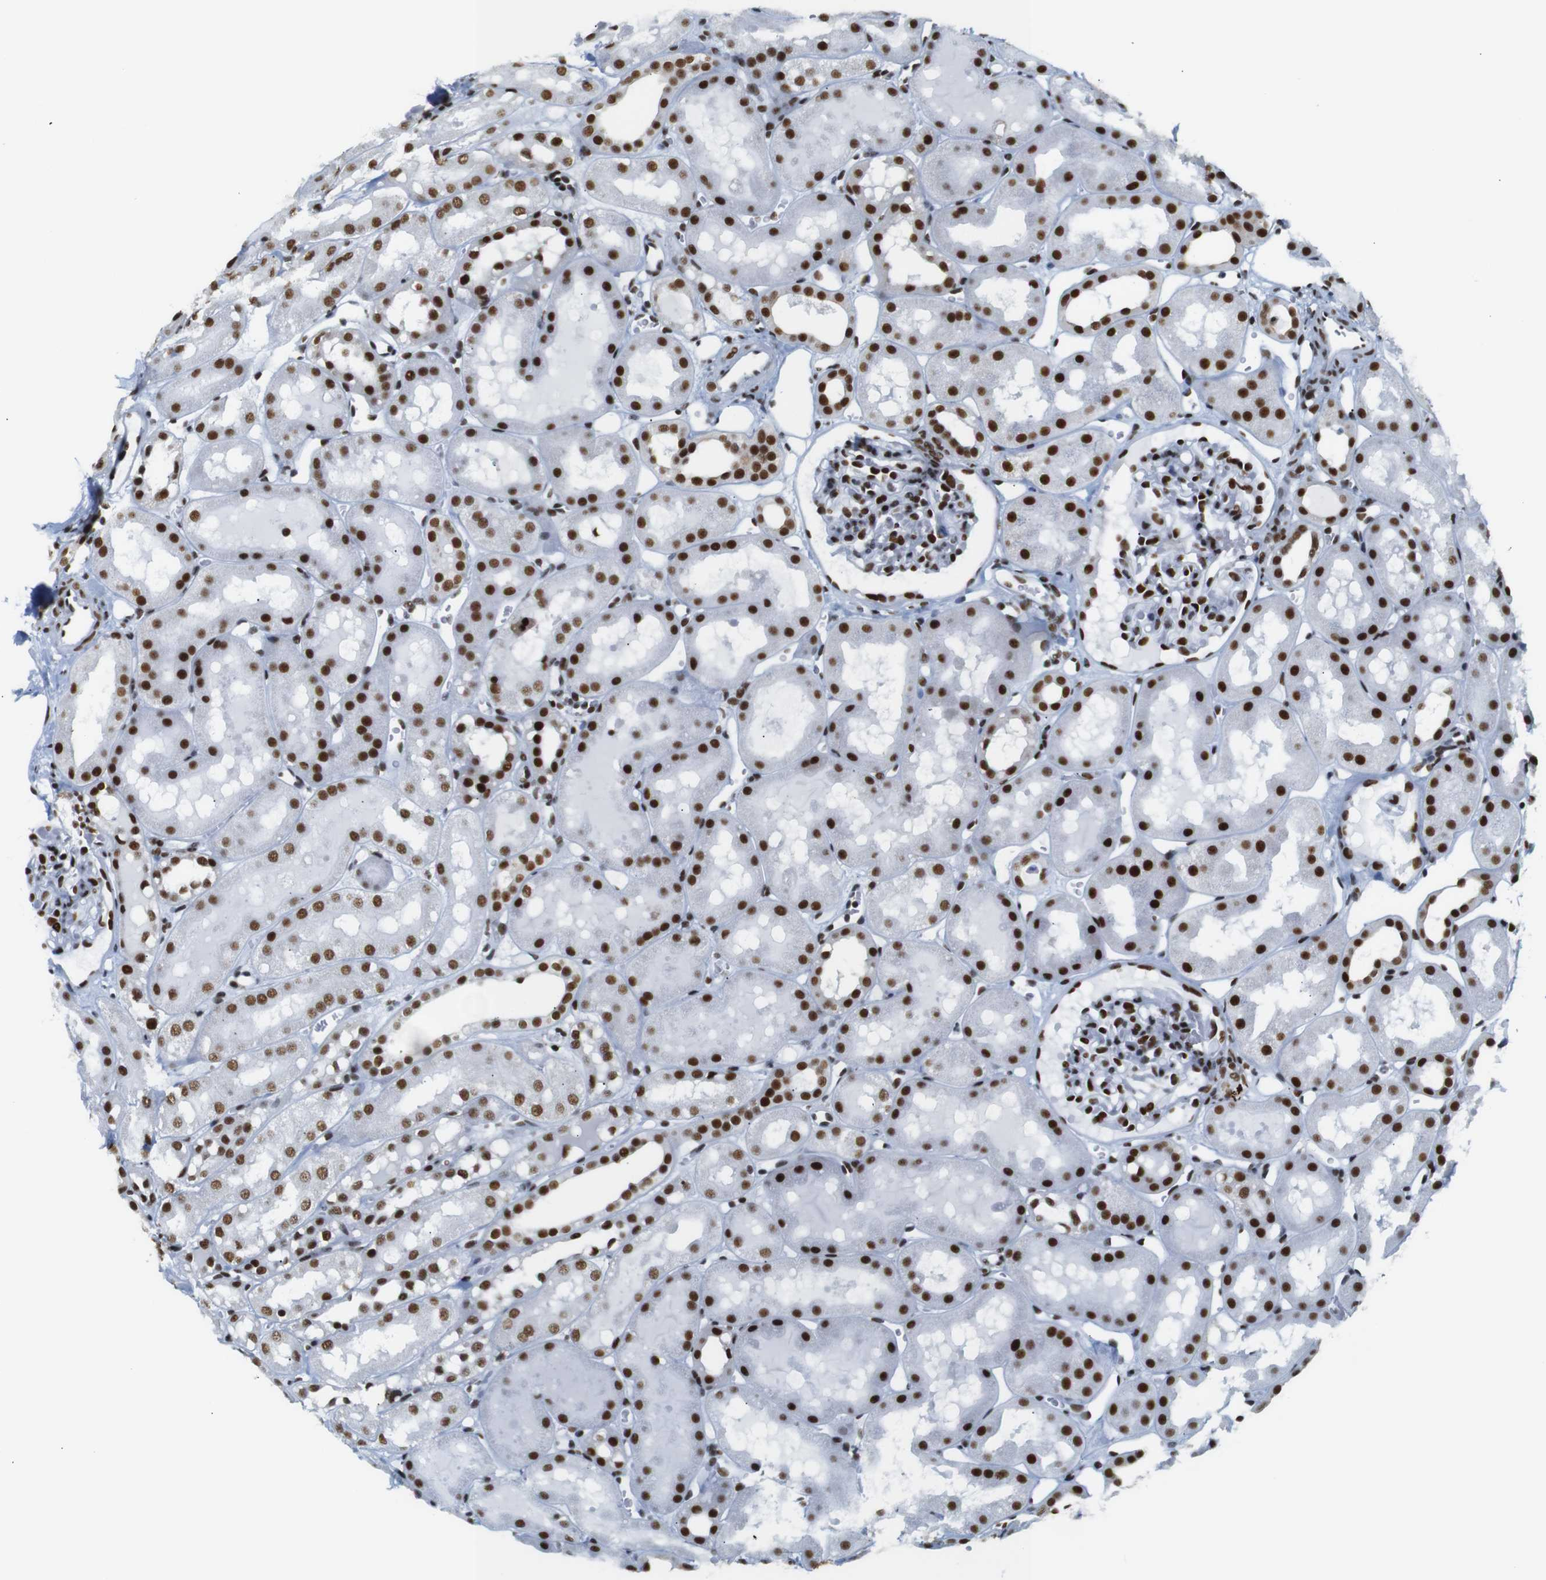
{"staining": {"intensity": "strong", "quantity": ">75%", "location": "nuclear"}, "tissue": "kidney", "cell_type": "Cells in glomeruli", "image_type": "normal", "snomed": [{"axis": "morphology", "description": "Normal tissue, NOS"}, {"axis": "topography", "description": "Kidney"}, {"axis": "topography", "description": "Urinary bladder"}], "caption": "This photomicrograph exhibits immunohistochemistry (IHC) staining of normal human kidney, with high strong nuclear staining in approximately >75% of cells in glomeruli.", "gene": "TRA2B", "patient": {"sex": "male", "age": 16}}